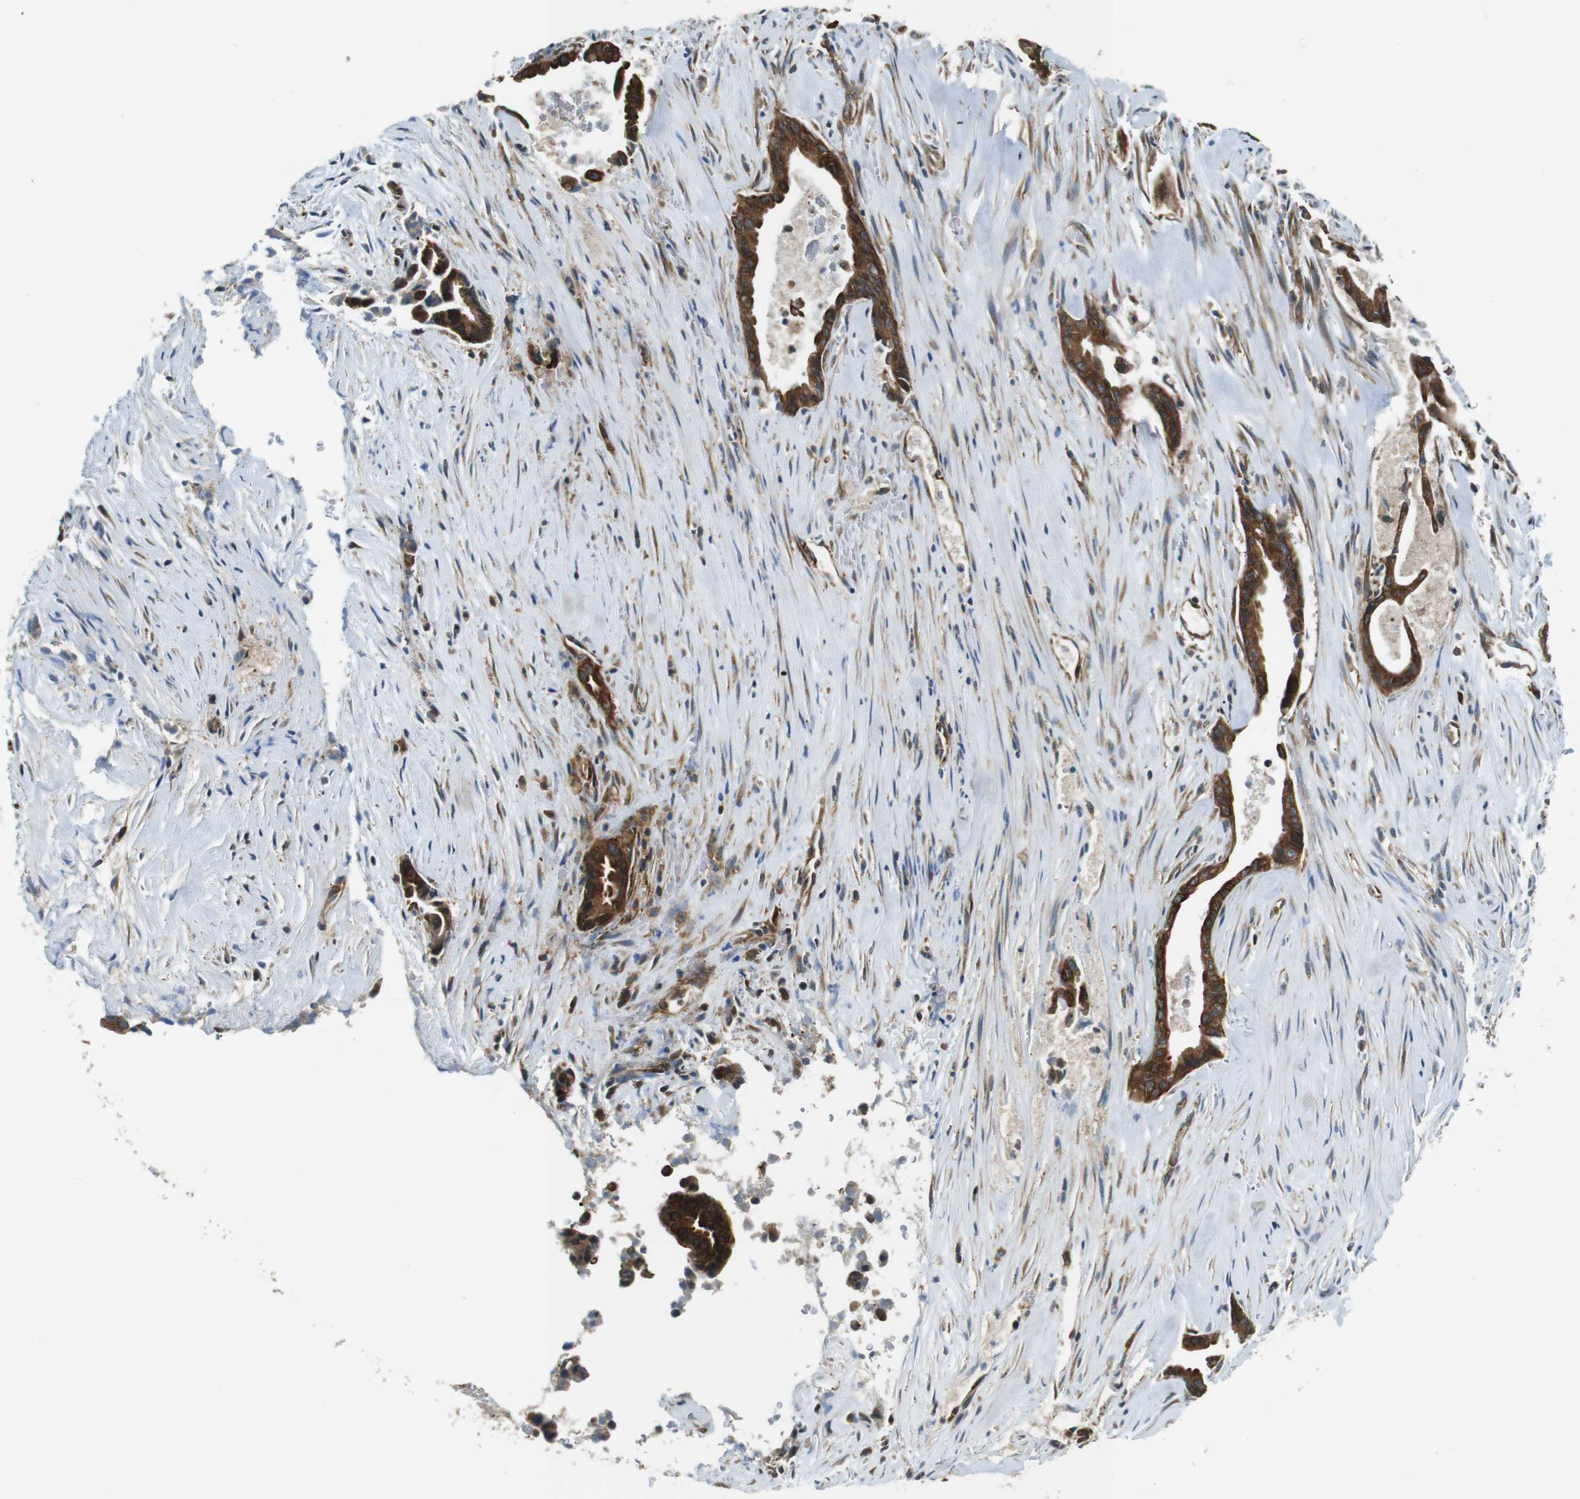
{"staining": {"intensity": "strong", "quantity": ">75%", "location": "cytoplasmic/membranous"}, "tissue": "liver cancer", "cell_type": "Tumor cells", "image_type": "cancer", "snomed": [{"axis": "morphology", "description": "Cholangiocarcinoma"}, {"axis": "topography", "description": "Liver"}], "caption": "IHC (DAB) staining of cholangiocarcinoma (liver) exhibits strong cytoplasmic/membranous protein expression in approximately >75% of tumor cells.", "gene": "TSC1", "patient": {"sex": "female", "age": 55}}